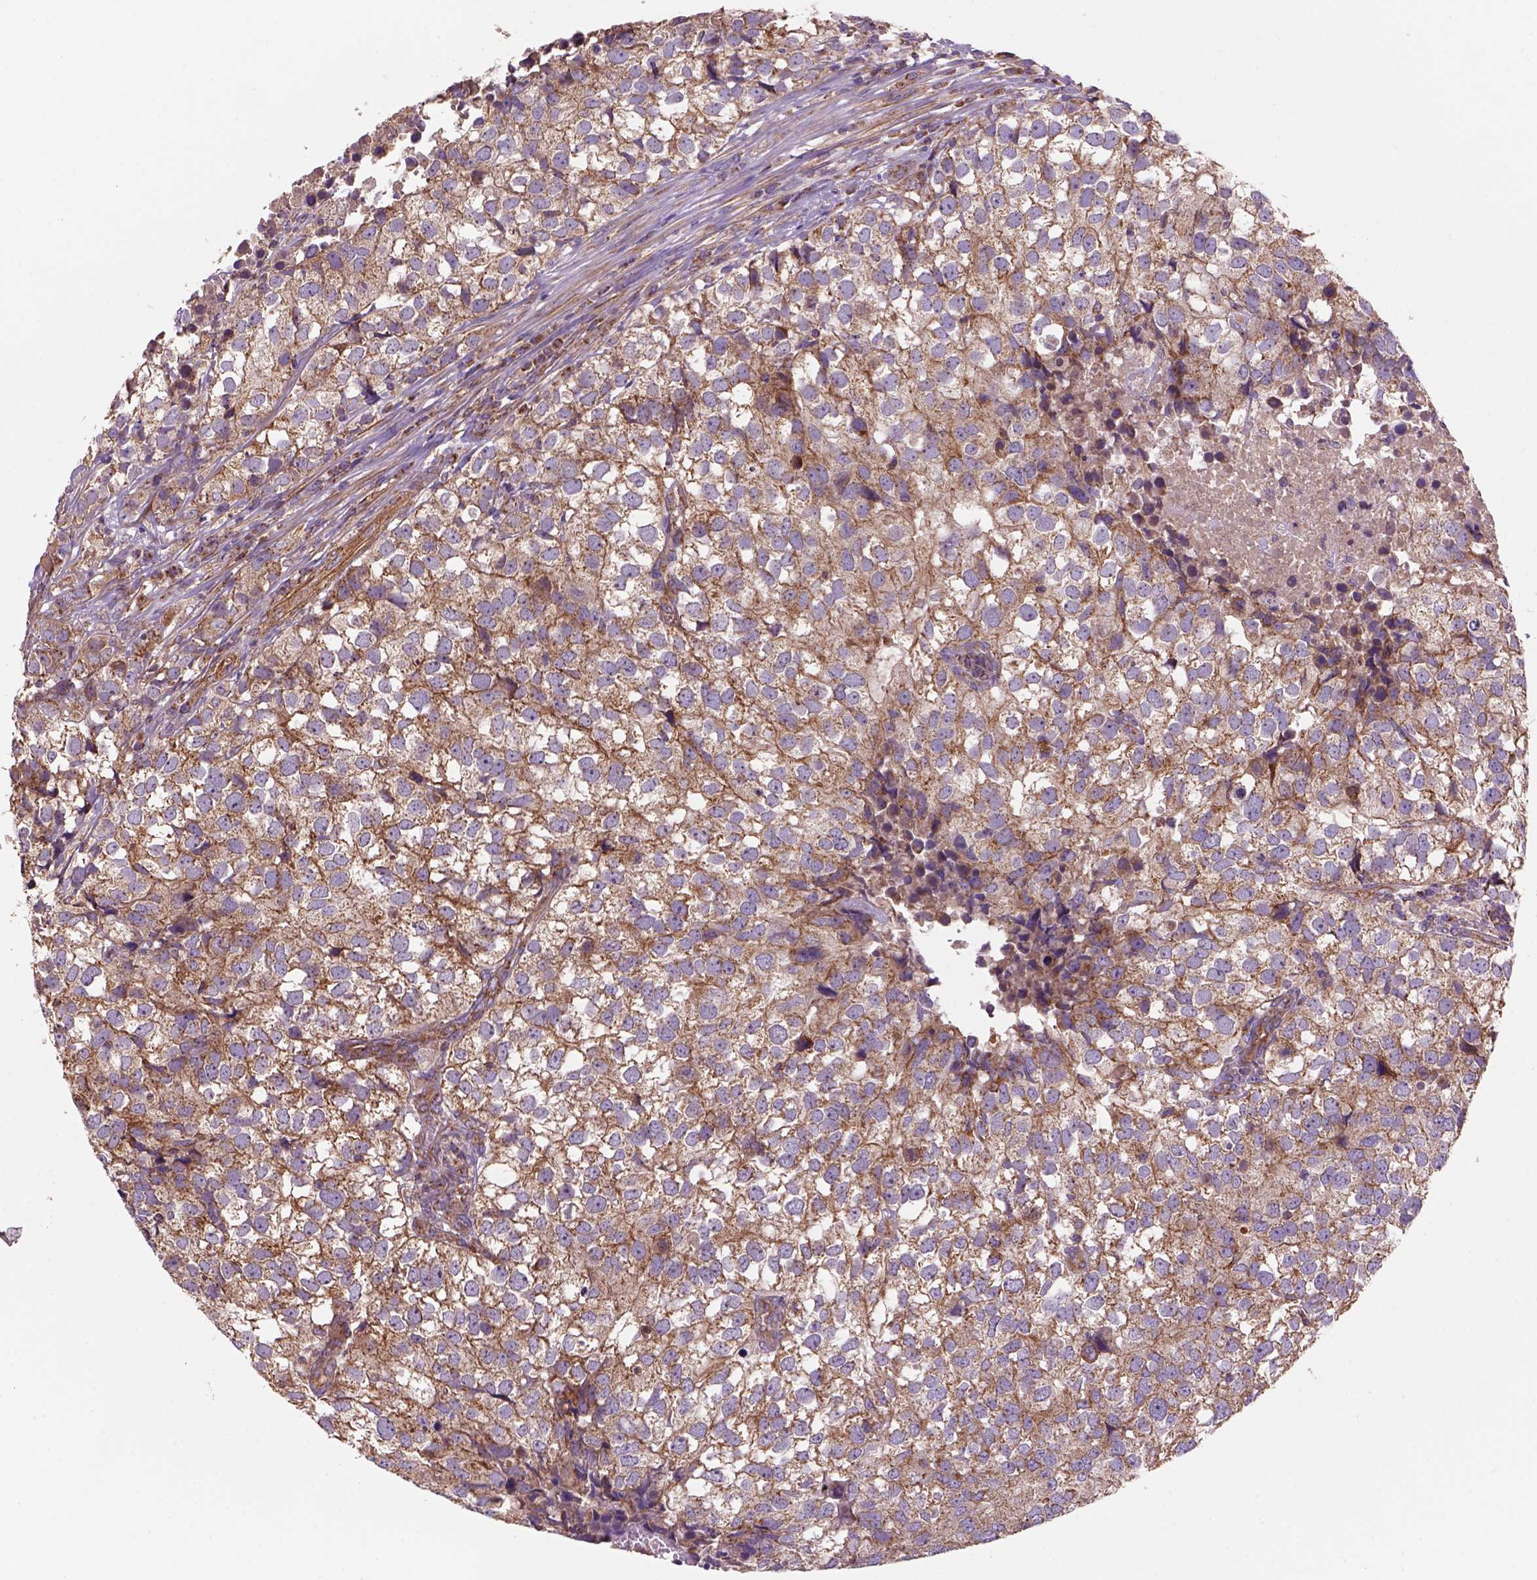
{"staining": {"intensity": "moderate", "quantity": "25%-75%", "location": "cytoplasmic/membranous"}, "tissue": "breast cancer", "cell_type": "Tumor cells", "image_type": "cancer", "snomed": [{"axis": "morphology", "description": "Duct carcinoma"}, {"axis": "topography", "description": "Breast"}], "caption": "Immunohistochemical staining of human breast cancer exhibits medium levels of moderate cytoplasmic/membranous protein staining in about 25%-75% of tumor cells. (DAB (3,3'-diaminobenzidine) IHC with brightfield microscopy, high magnification).", "gene": "WARS2", "patient": {"sex": "female", "age": 30}}